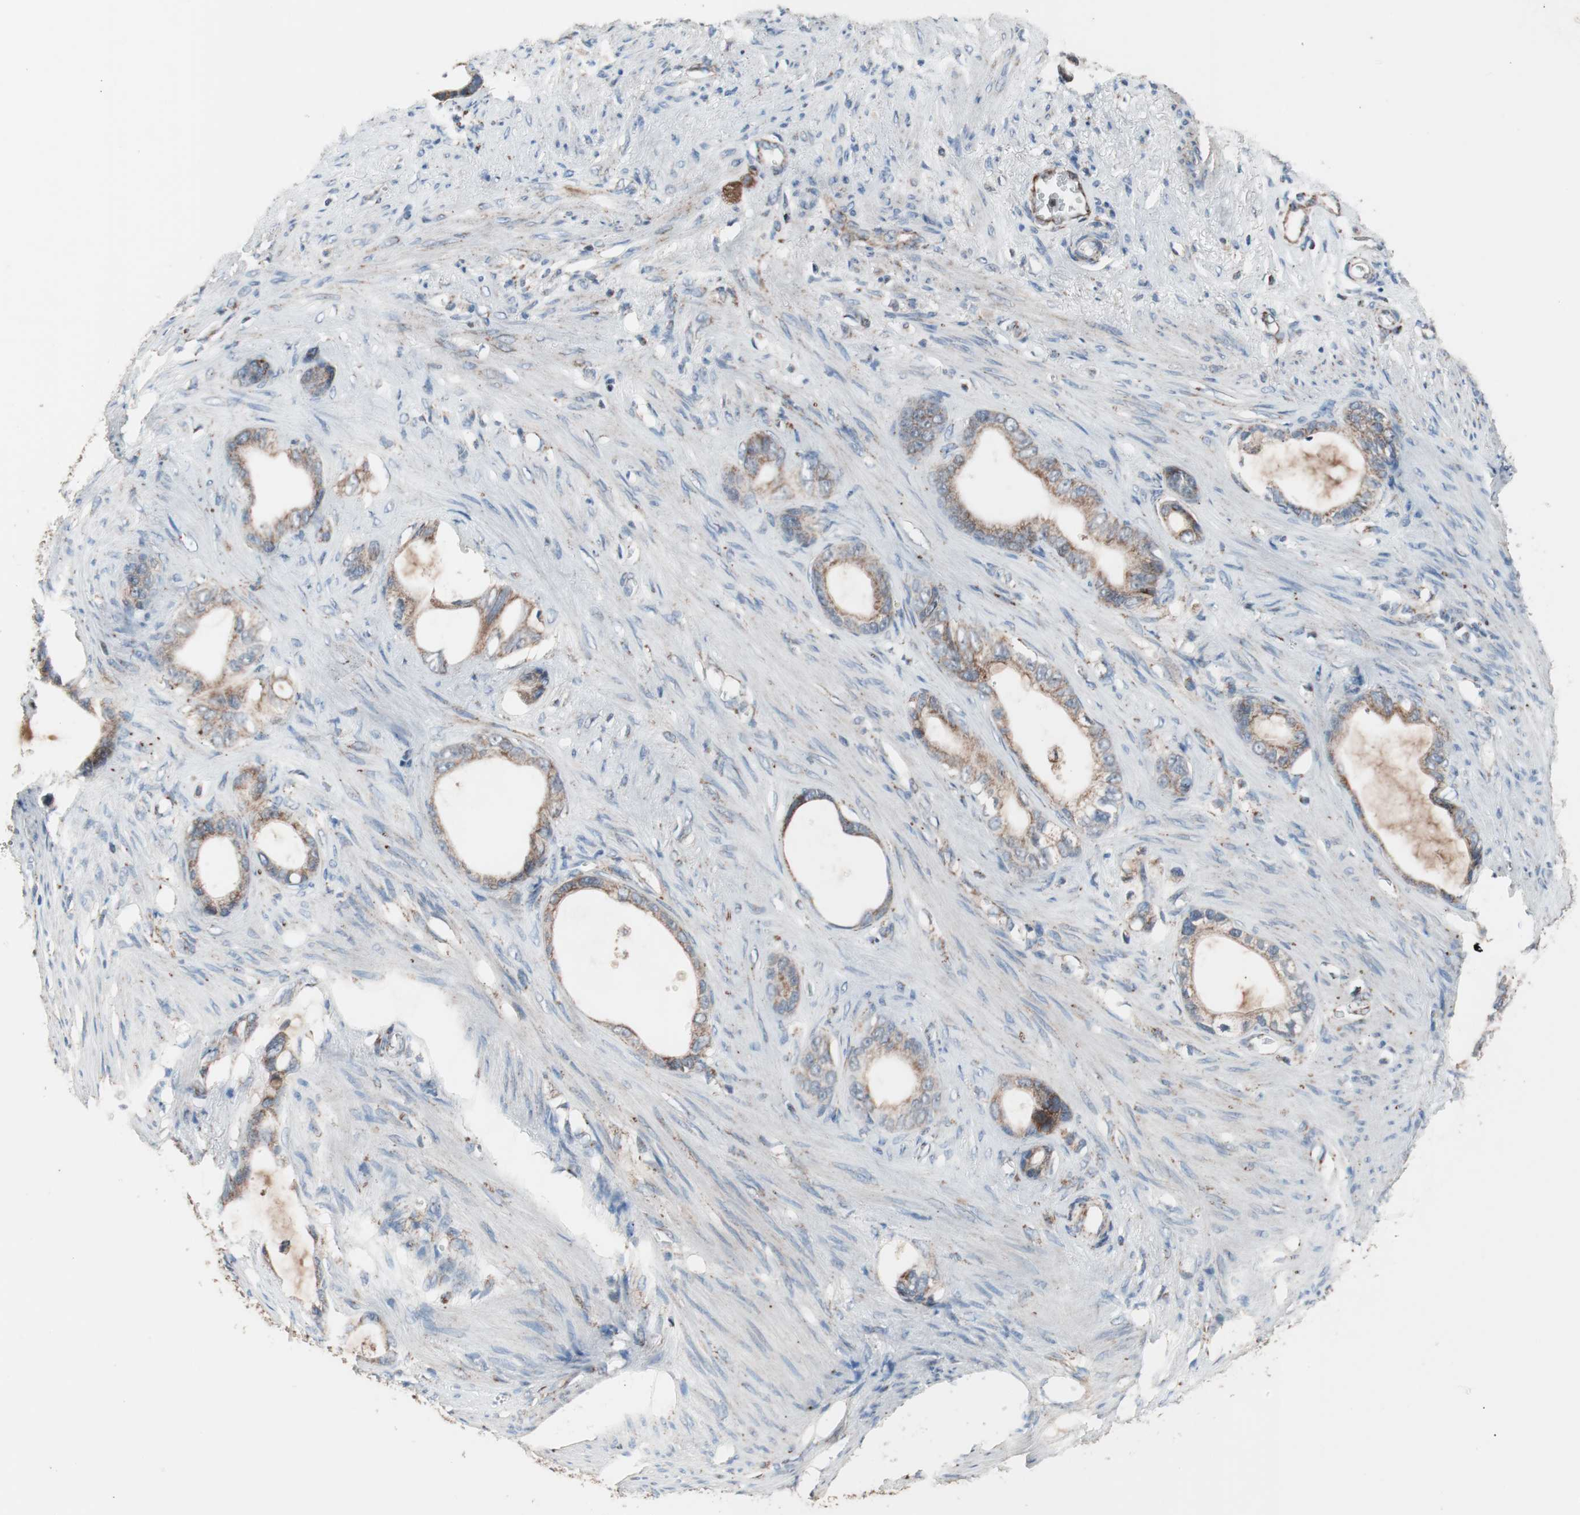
{"staining": {"intensity": "strong", "quantity": ">75%", "location": "cytoplasmic/membranous"}, "tissue": "stomach cancer", "cell_type": "Tumor cells", "image_type": "cancer", "snomed": [{"axis": "morphology", "description": "Adenocarcinoma, NOS"}, {"axis": "topography", "description": "Stomach"}], "caption": "A brown stain shows strong cytoplasmic/membranous expression of a protein in human stomach adenocarcinoma tumor cells.", "gene": "PITRM1", "patient": {"sex": "female", "age": 75}}